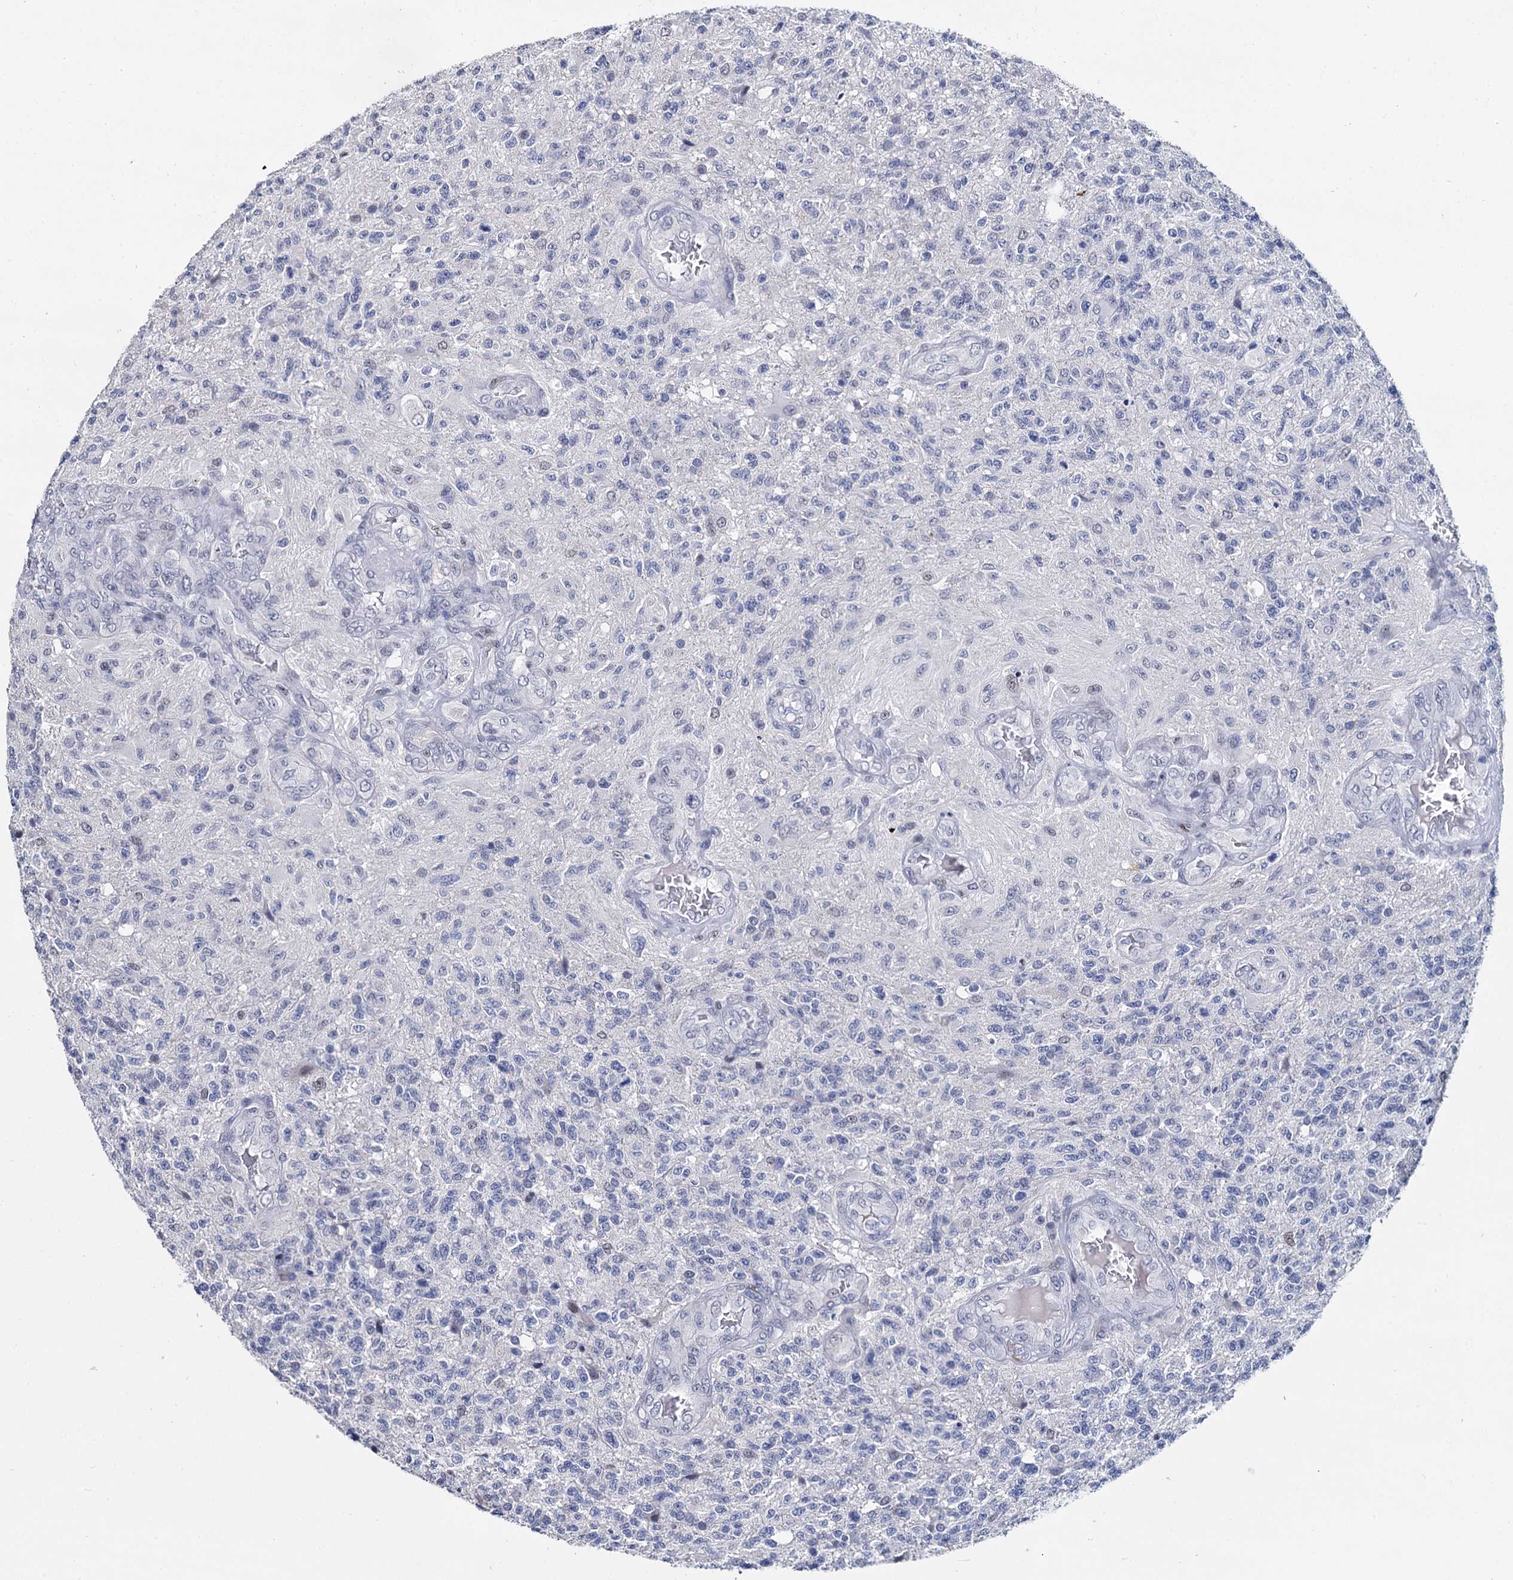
{"staining": {"intensity": "negative", "quantity": "none", "location": "none"}, "tissue": "glioma", "cell_type": "Tumor cells", "image_type": "cancer", "snomed": [{"axis": "morphology", "description": "Glioma, malignant, High grade"}, {"axis": "topography", "description": "Brain"}], "caption": "A photomicrograph of human malignant glioma (high-grade) is negative for staining in tumor cells. (Stains: DAB (3,3'-diaminobenzidine) IHC with hematoxylin counter stain, Microscopy: brightfield microscopy at high magnification).", "gene": "MAGEA4", "patient": {"sex": "male", "age": 56}}